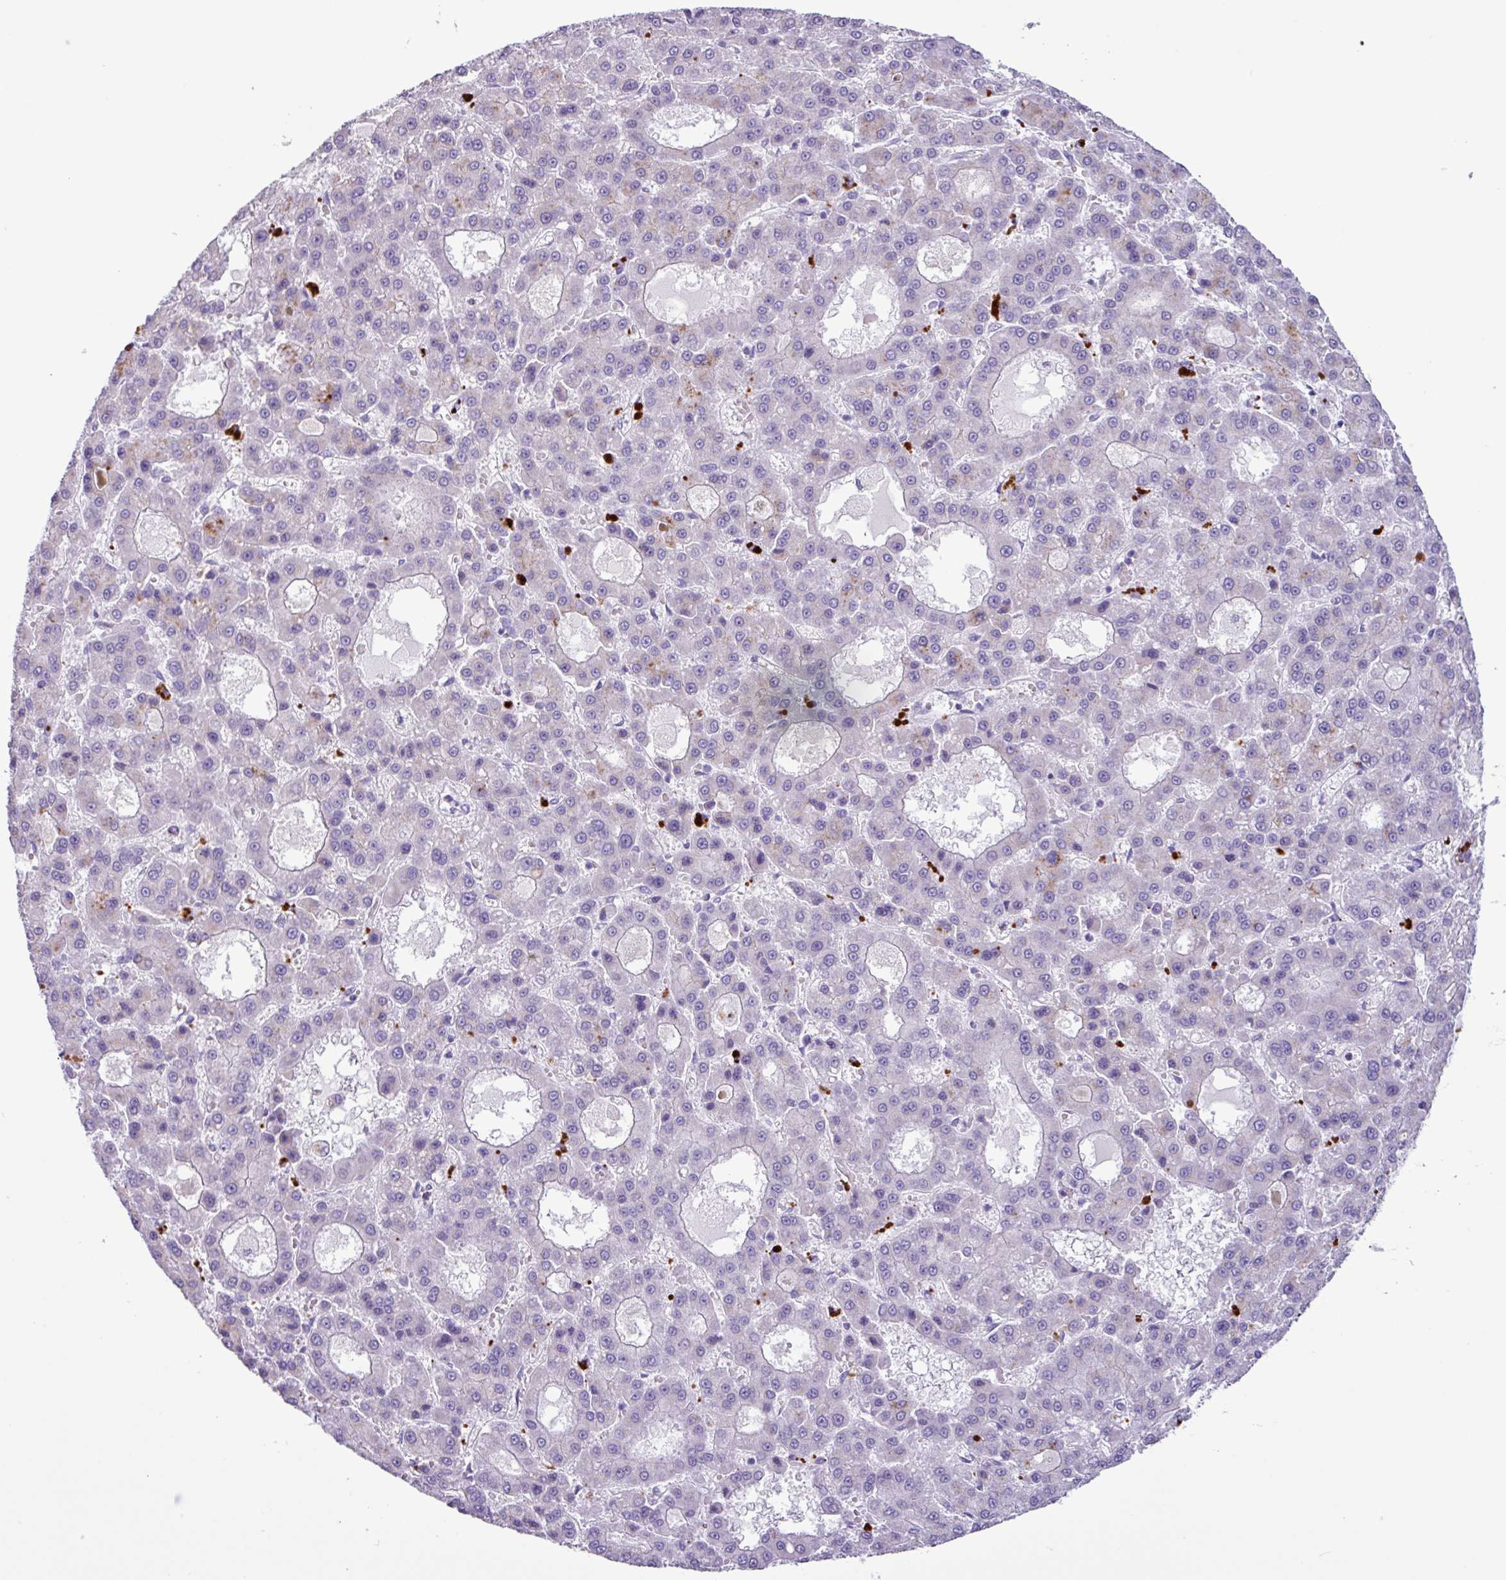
{"staining": {"intensity": "negative", "quantity": "none", "location": "none"}, "tissue": "liver cancer", "cell_type": "Tumor cells", "image_type": "cancer", "snomed": [{"axis": "morphology", "description": "Carcinoma, Hepatocellular, NOS"}, {"axis": "topography", "description": "Liver"}], "caption": "Immunohistochemistry histopathology image of neoplastic tissue: human liver cancer stained with DAB (3,3'-diaminobenzidine) shows no significant protein staining in tumor cells.", "gene": "AGO3", "patient": {"sex": "male", "age": 70}}